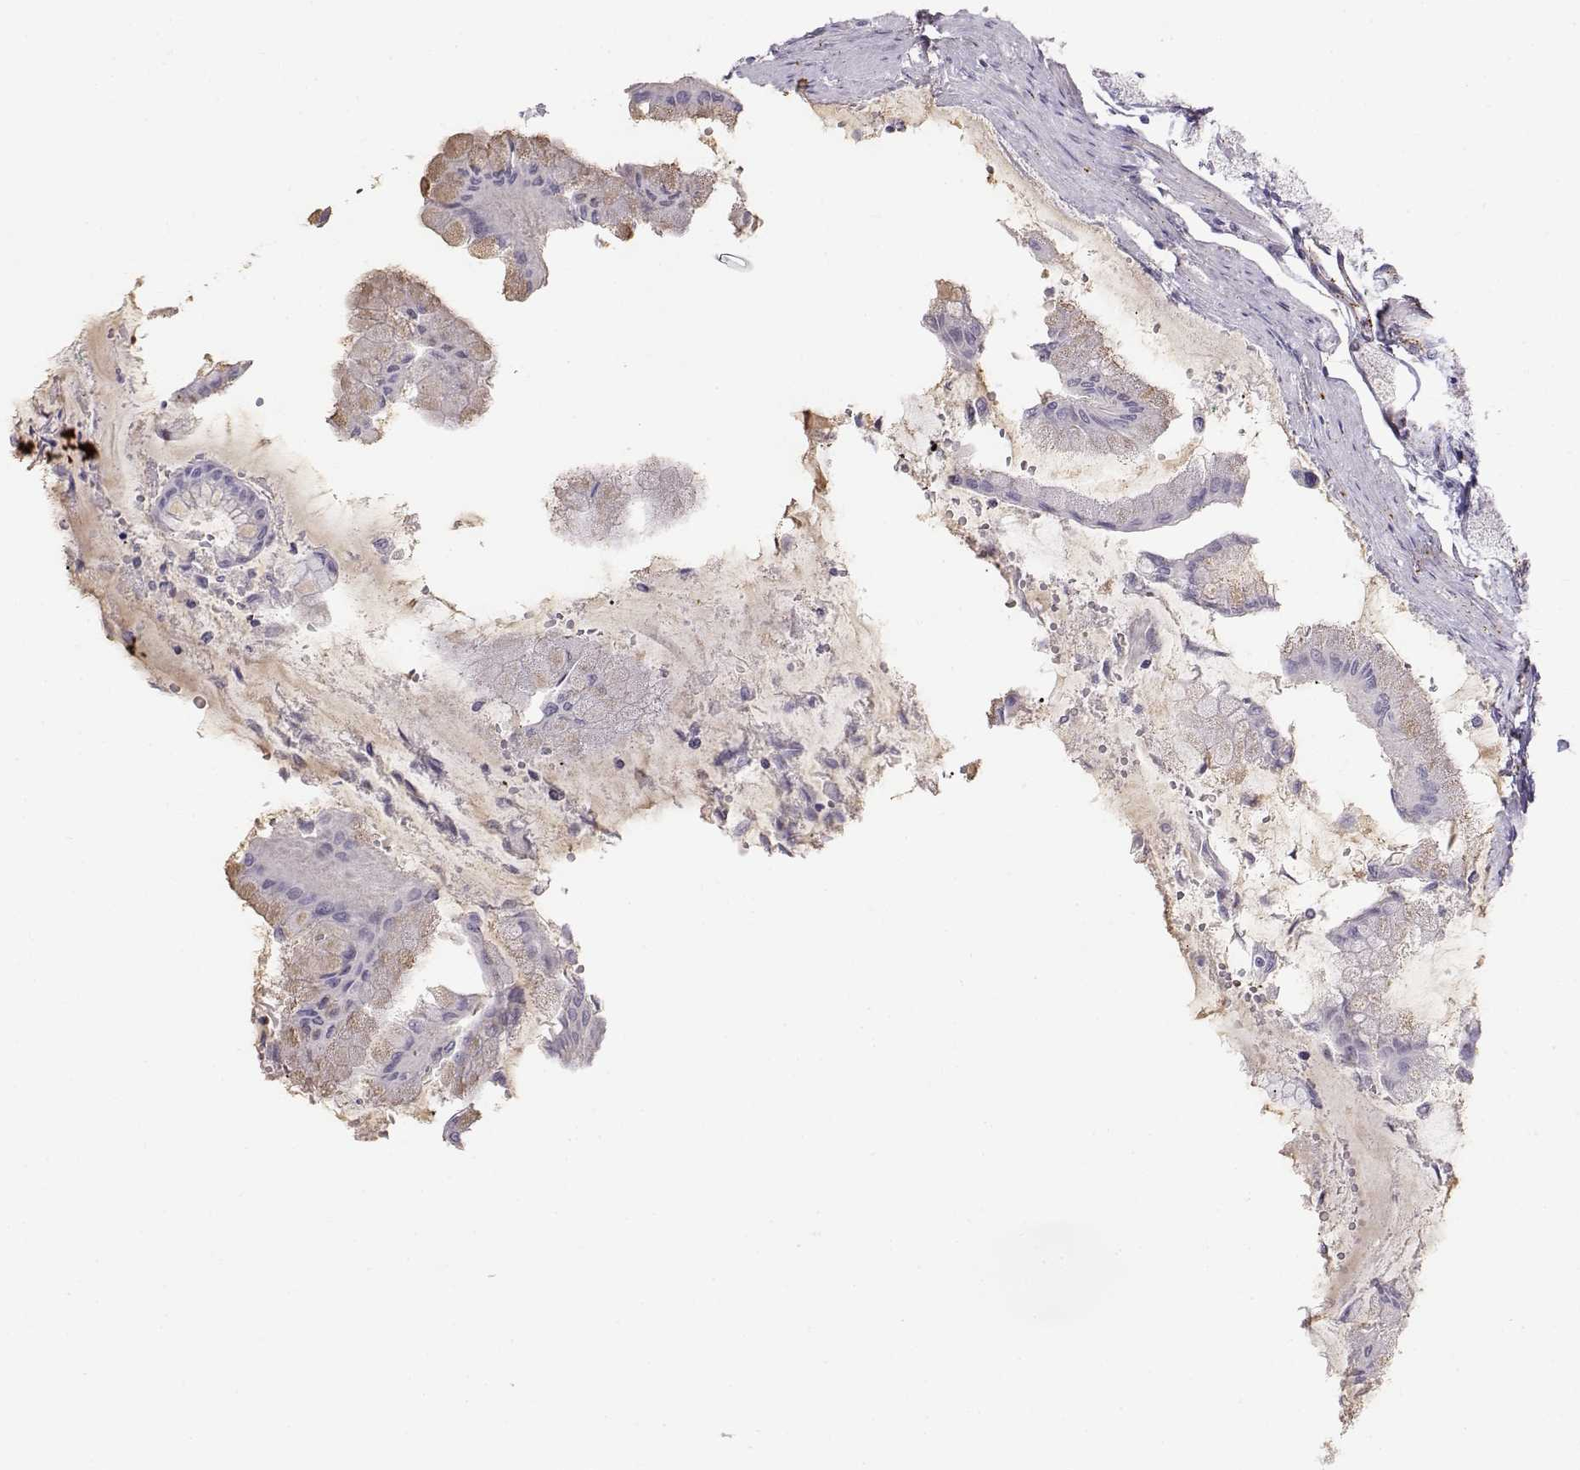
{"staining": {"intensity": "negative", "quantity": "none", "location": "none"}, "tissue": "stomach", "cell_type": "Glandular cells", "image_type": "normal", "snomed": [{"axis": "morphology", "description": "Normal tissue, NOS"}, {"axis": "topography", "description": "Stomach, upper"}], "caption": "DAB immunohistochemical staining of normal stomach shows no significant expression in glandular cells. (Immunohistochemistry, brightfield microscopy, high magnification).", "gene": "ENDOU", "patient": {"sex": "male", "age": 60}}